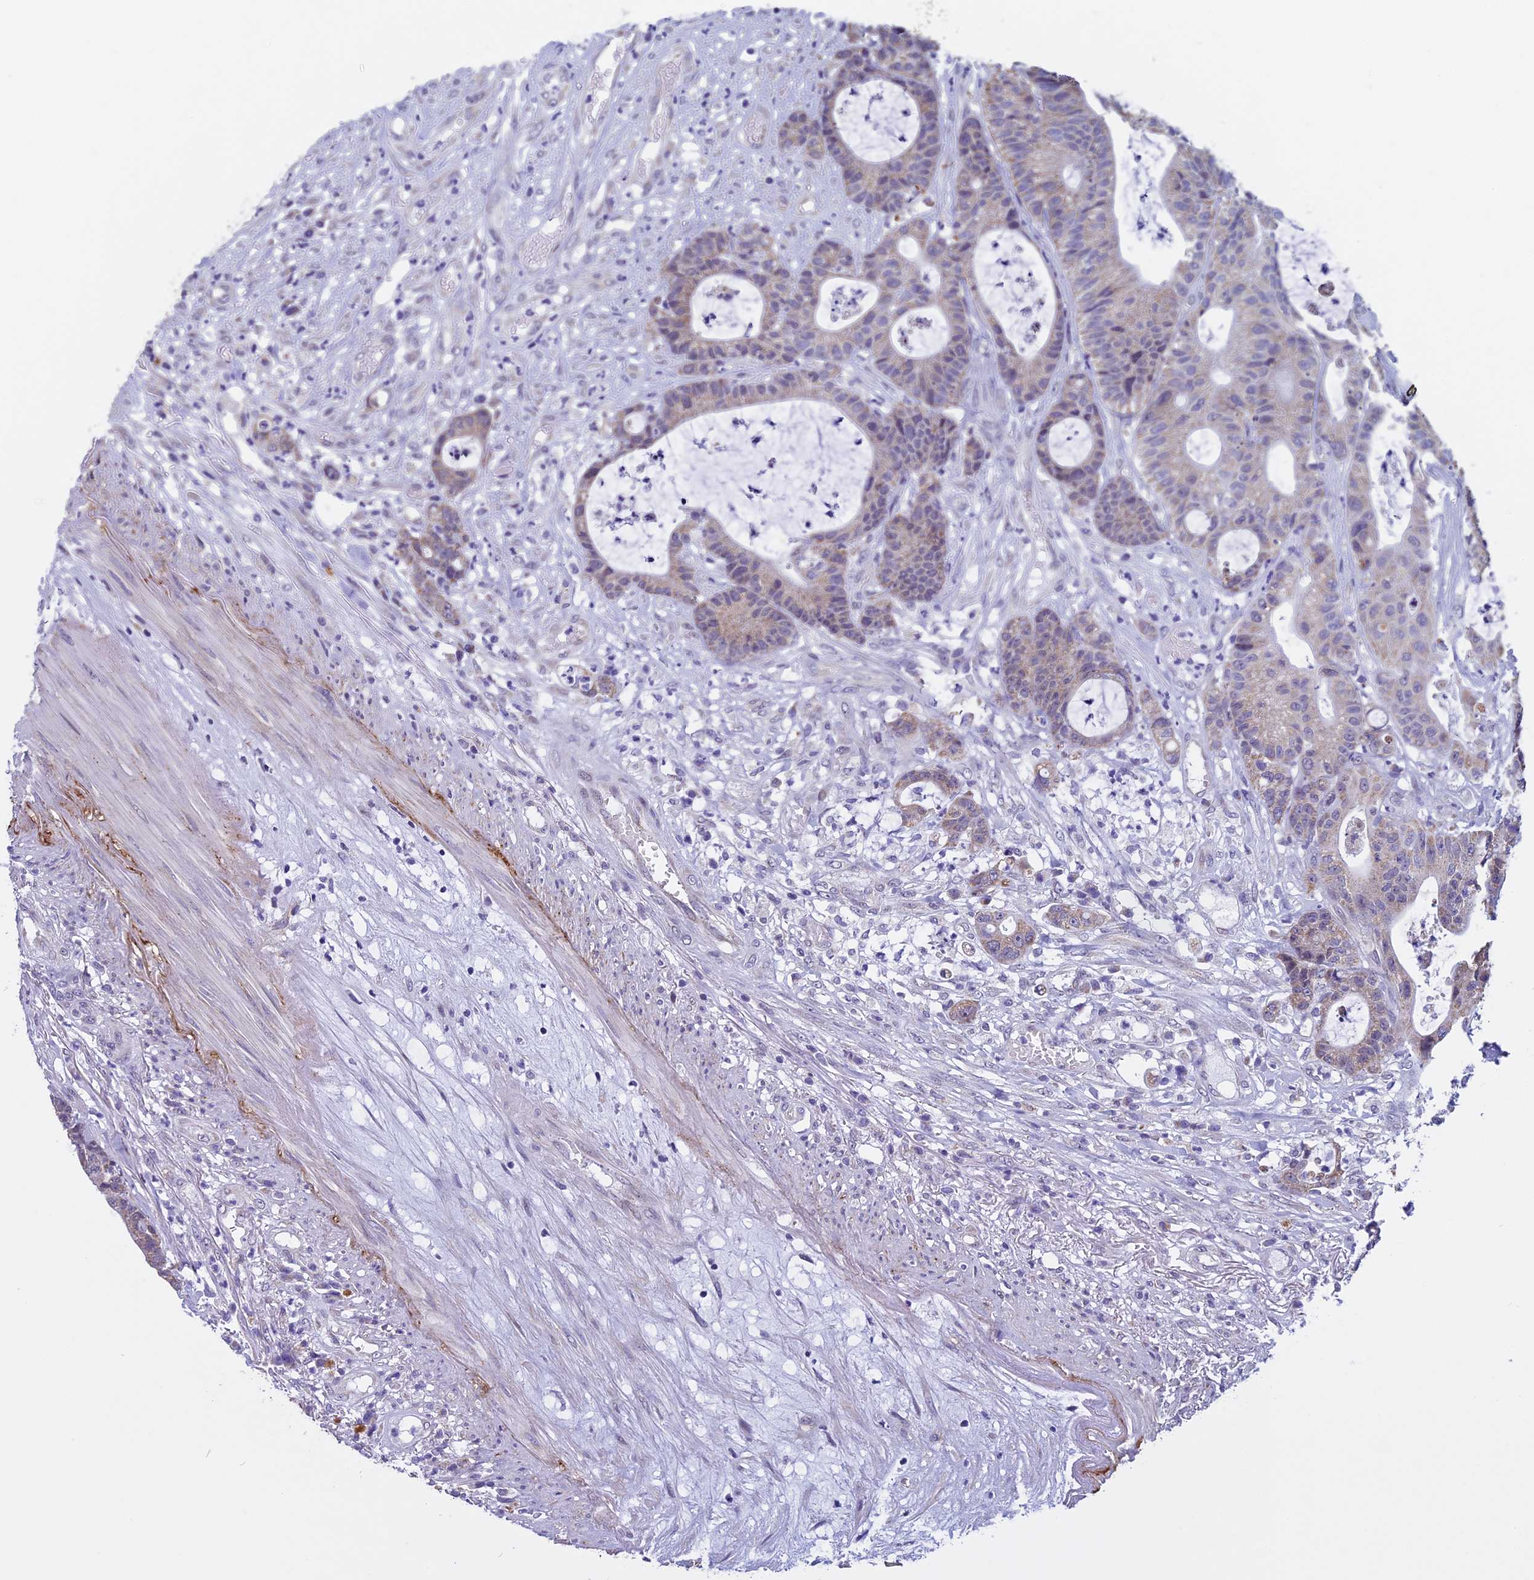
{"staining": {"intensity": "weak", "quantity": "25%-75%", "location": "cytoplasmic/membranous"}, "tissue": "colorectal cancer", "cell_type": "Tumor cells", "image_type": "cancer", "snomed": [{"axis": "morphology", "description": "Adenocarcinoma, NOS"}, {"axis": "topography", "description": "Colon"}], "caption": "A brown stain shows weak cytoplasmic/membranous expression of a protein in human colorectal adenocarcinoma tumor cells.", "gene": "ZNF317", "patient": {"sex": "female", "age": 84}}